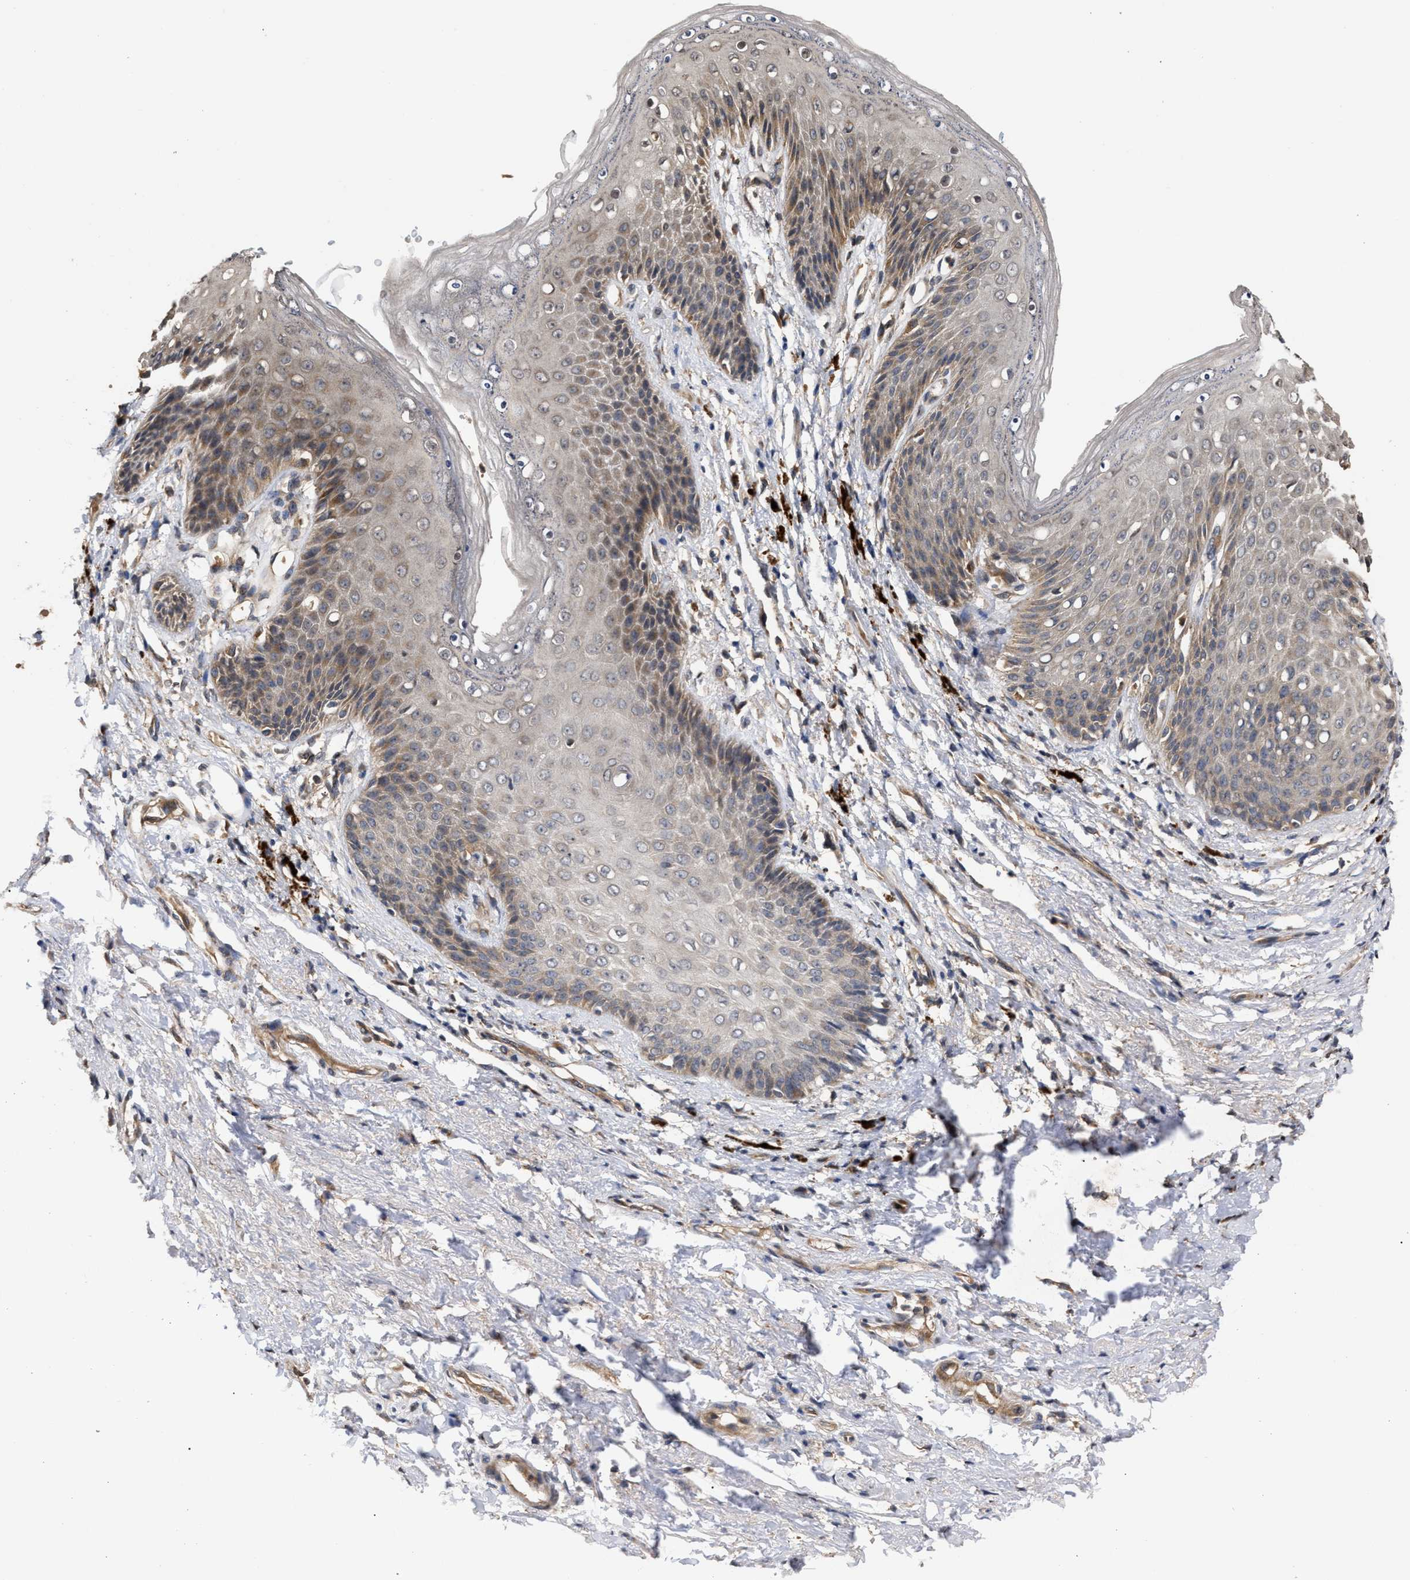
{"staining": {"intensity": "moderate", "quantity": ">75%", "location": "cytoplasmic/membranous"}, "tissue": "skin", "cell_type": "Epidermal cells", "image_type": "normal", "snomed": [{"axis": "morphology", "description": "Normal tissue, NOS"}, {"axis": "topography", "description": "Anal"}], "caption": "Immunohistochemical staining of benign human skin exhibits >75% levels of moderate cytoplasmic/membranous protein staining in approximately >75% of epidermal cells. (DAB (3,3'-diaminobenzidine) = brown stain, brightfield microscopy at high magnification).", "gene": "SAR1A", "patient": {"sex": "female", "age": 46}}